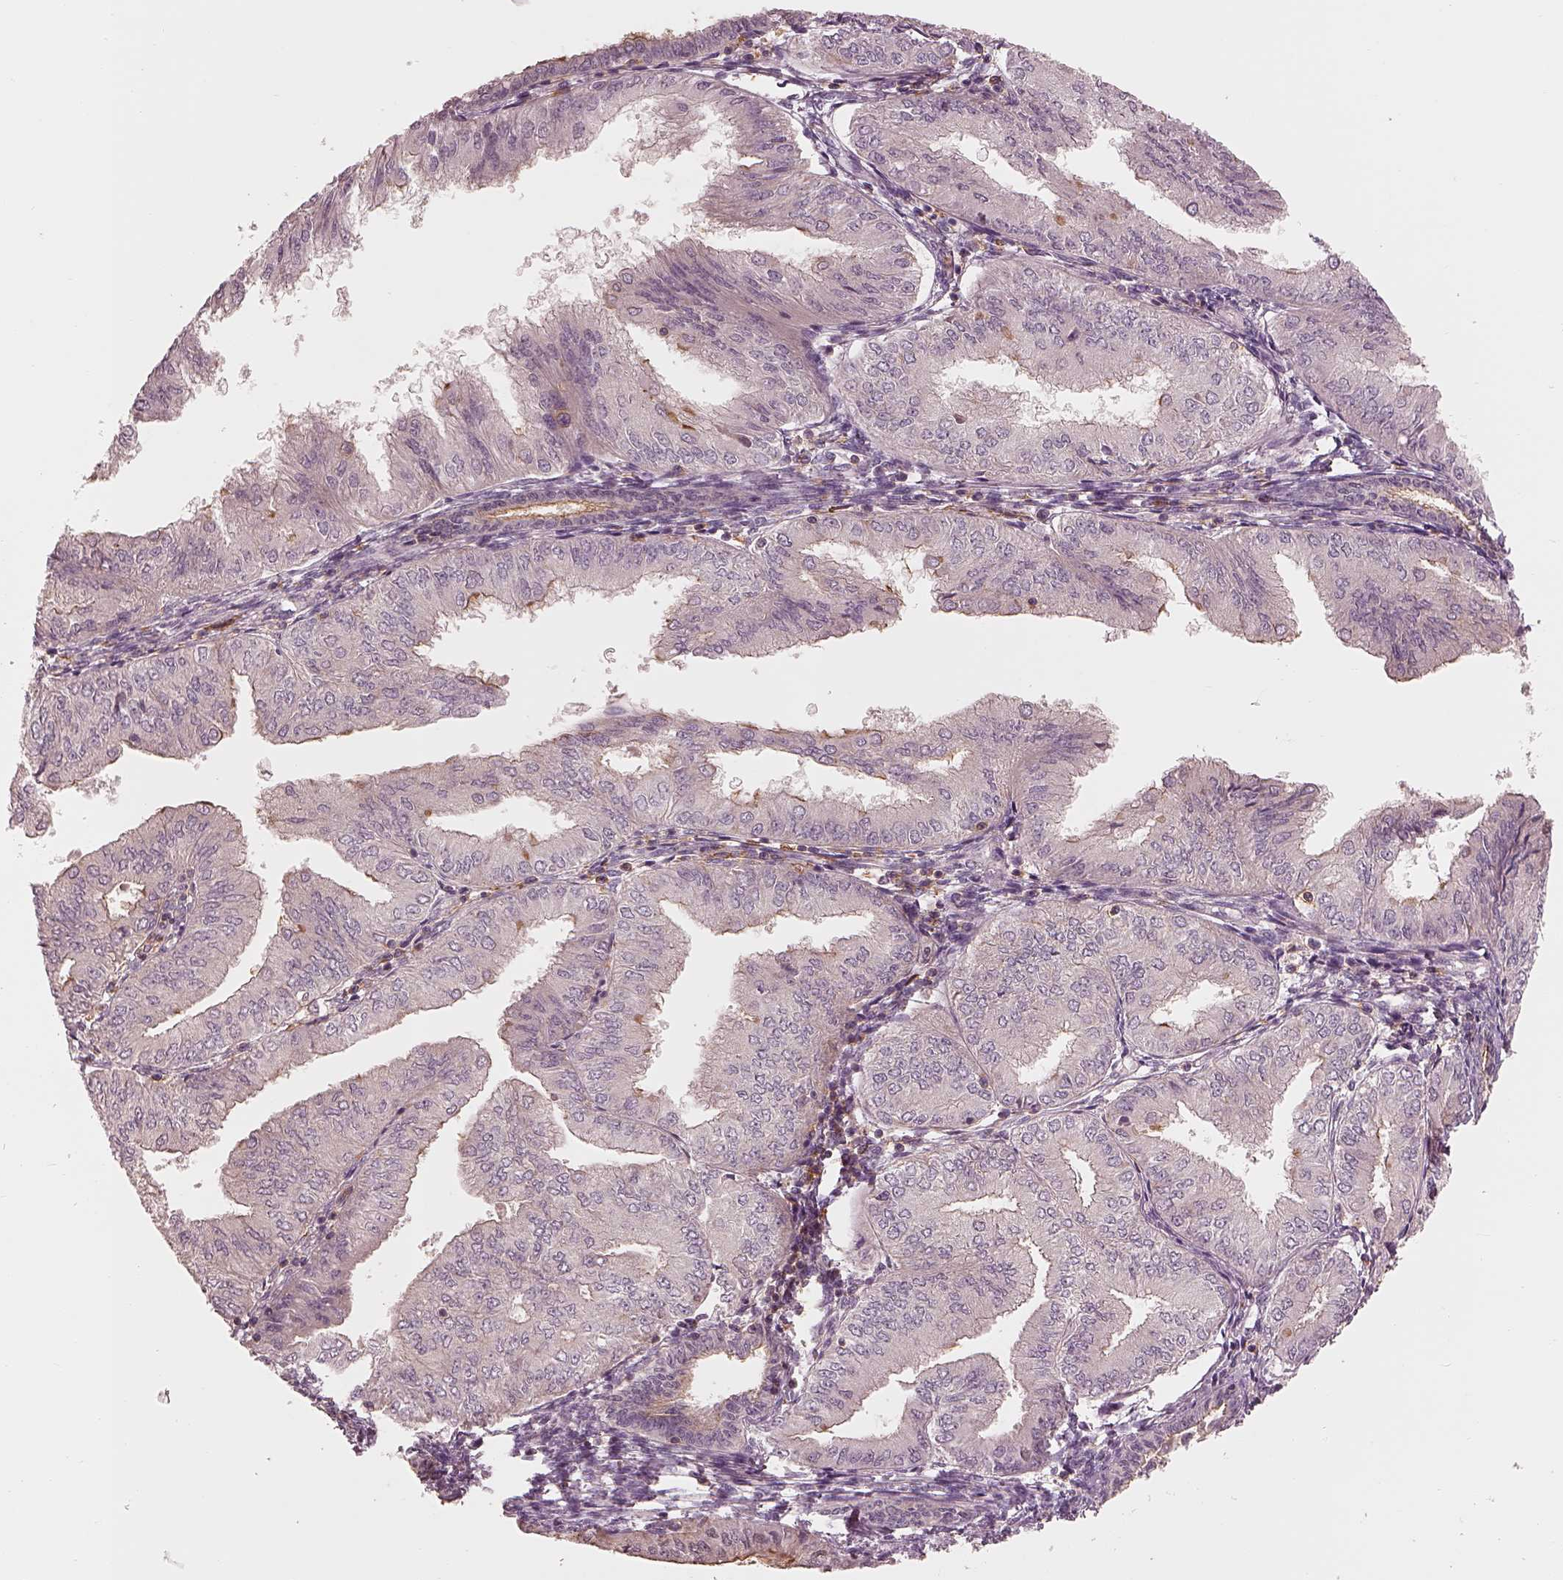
{"staining": {"intensity": "weak", "quantity": "<25%", "location": "cytoplasmic/membranous"}, "tissue": "endometrial cancer", "cell_type": "Tumor cells", "image_type": "cancer", "snomed": [{"axis": "morphology", "description": "Adenocarcinoma, NOS"}, {"axis": "topography", "description": "Endometrium"}], "caption": "Immunohistochemical staining of endometrial adenocarcinoma reveals no significant expression in tumor cells.", "gene": "FAM107B", "patient": {"sex": "female", "age": 53}}